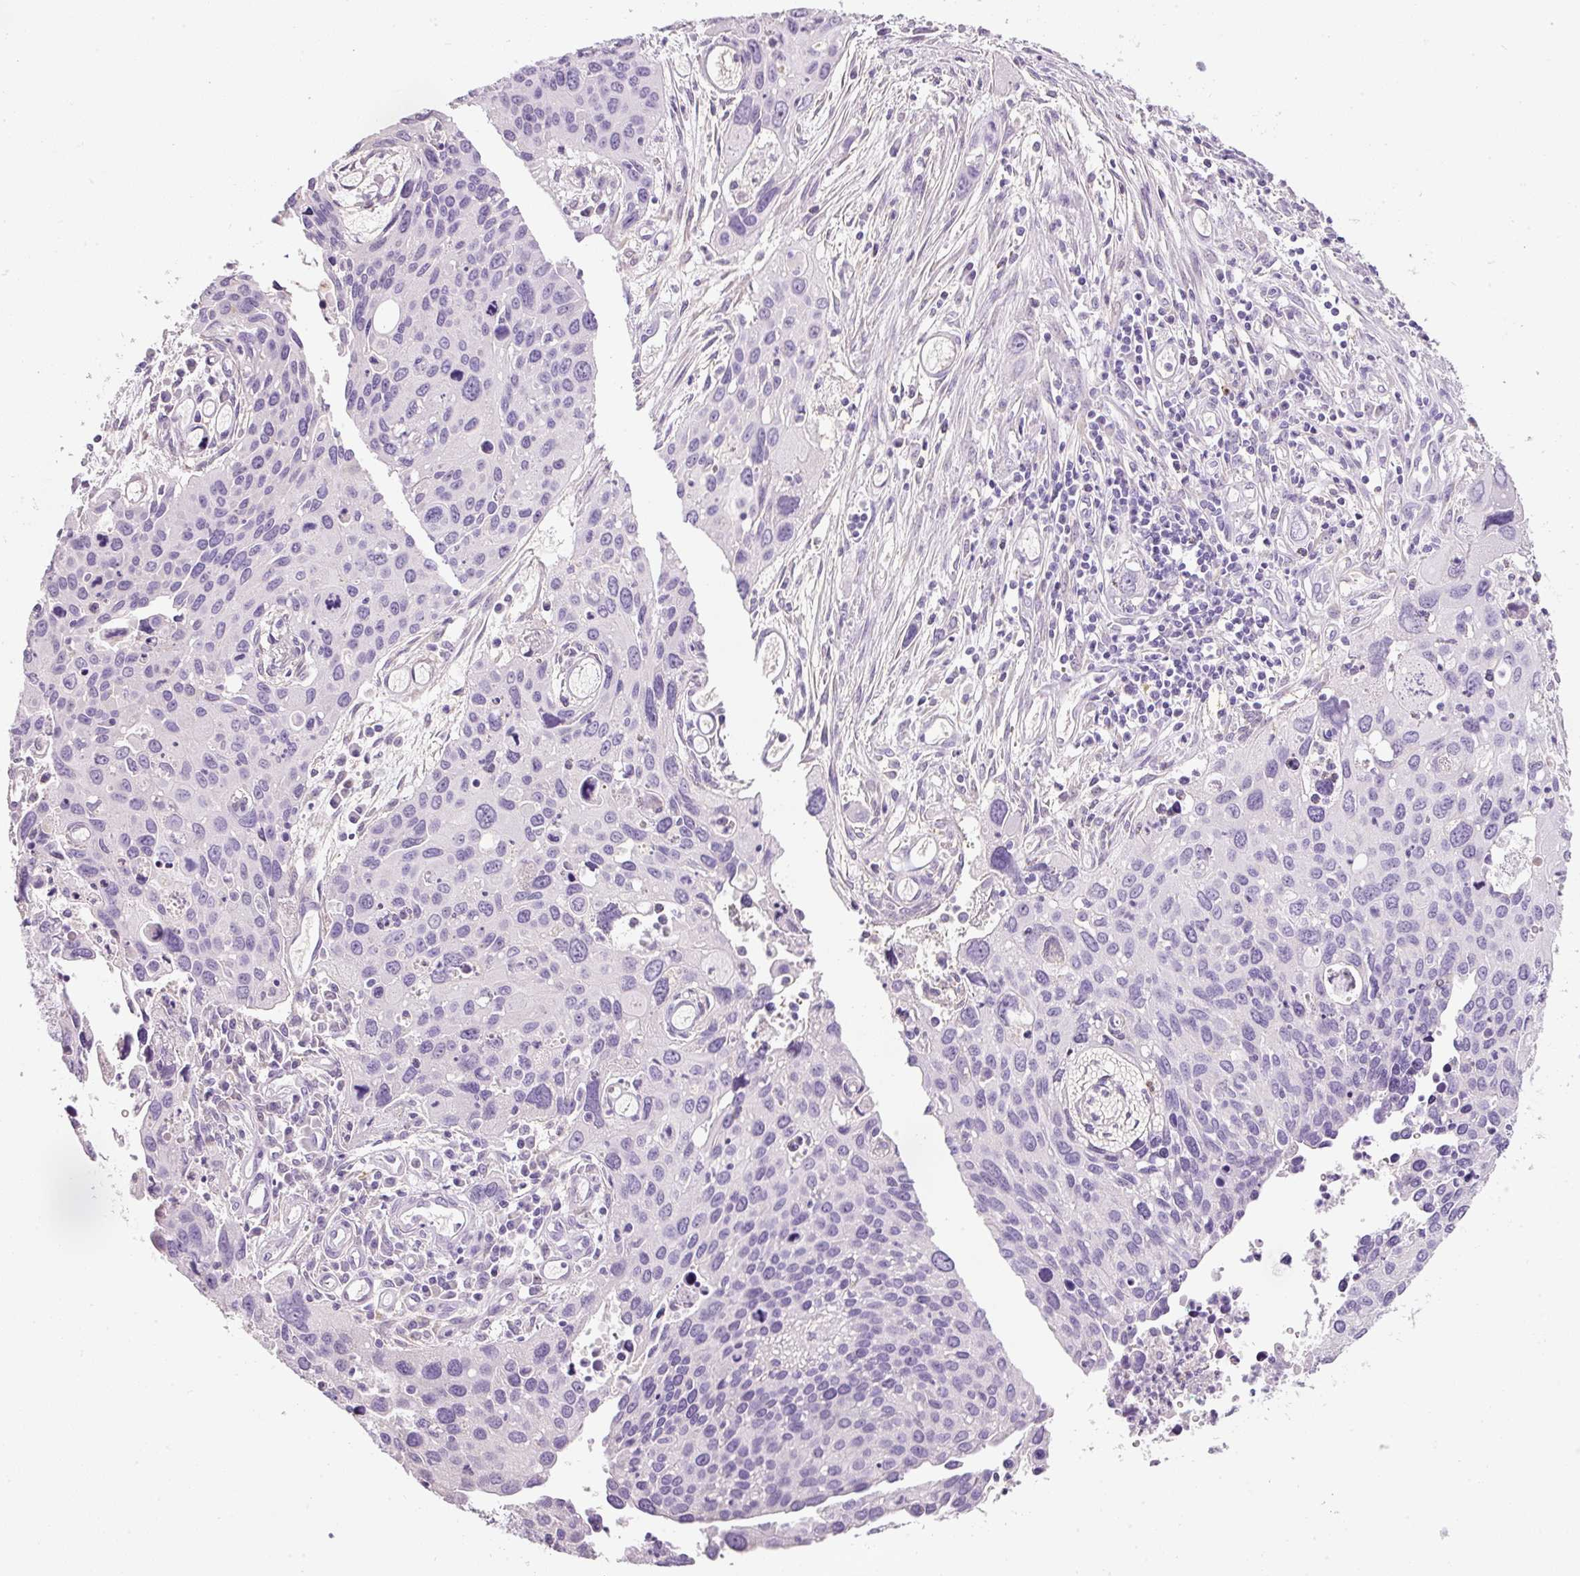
{"staining": {"intensity": "negative", "quantity": "none", "location": "none"}, "tissue": "cervical cancer", "cell_type": "Tumor cells", "image_type": "cancer", "snomed": [{"axis": "morphology", "description": "Squamous cell carcinoma, NOS"}, {"axis": "topography", "description": "Cervix"}], "caption": "This is a histopathology image of IHC staining of cervical squamous cell carcinoma, which shows no positivity in tumor cells. (DAB (3,3'-diaminobenzidine) immunohistochemistry visualized using brightfield microscopy, high magnification).", "gene": "DNM1", "patient": {"sex": "female", "age": 55}}